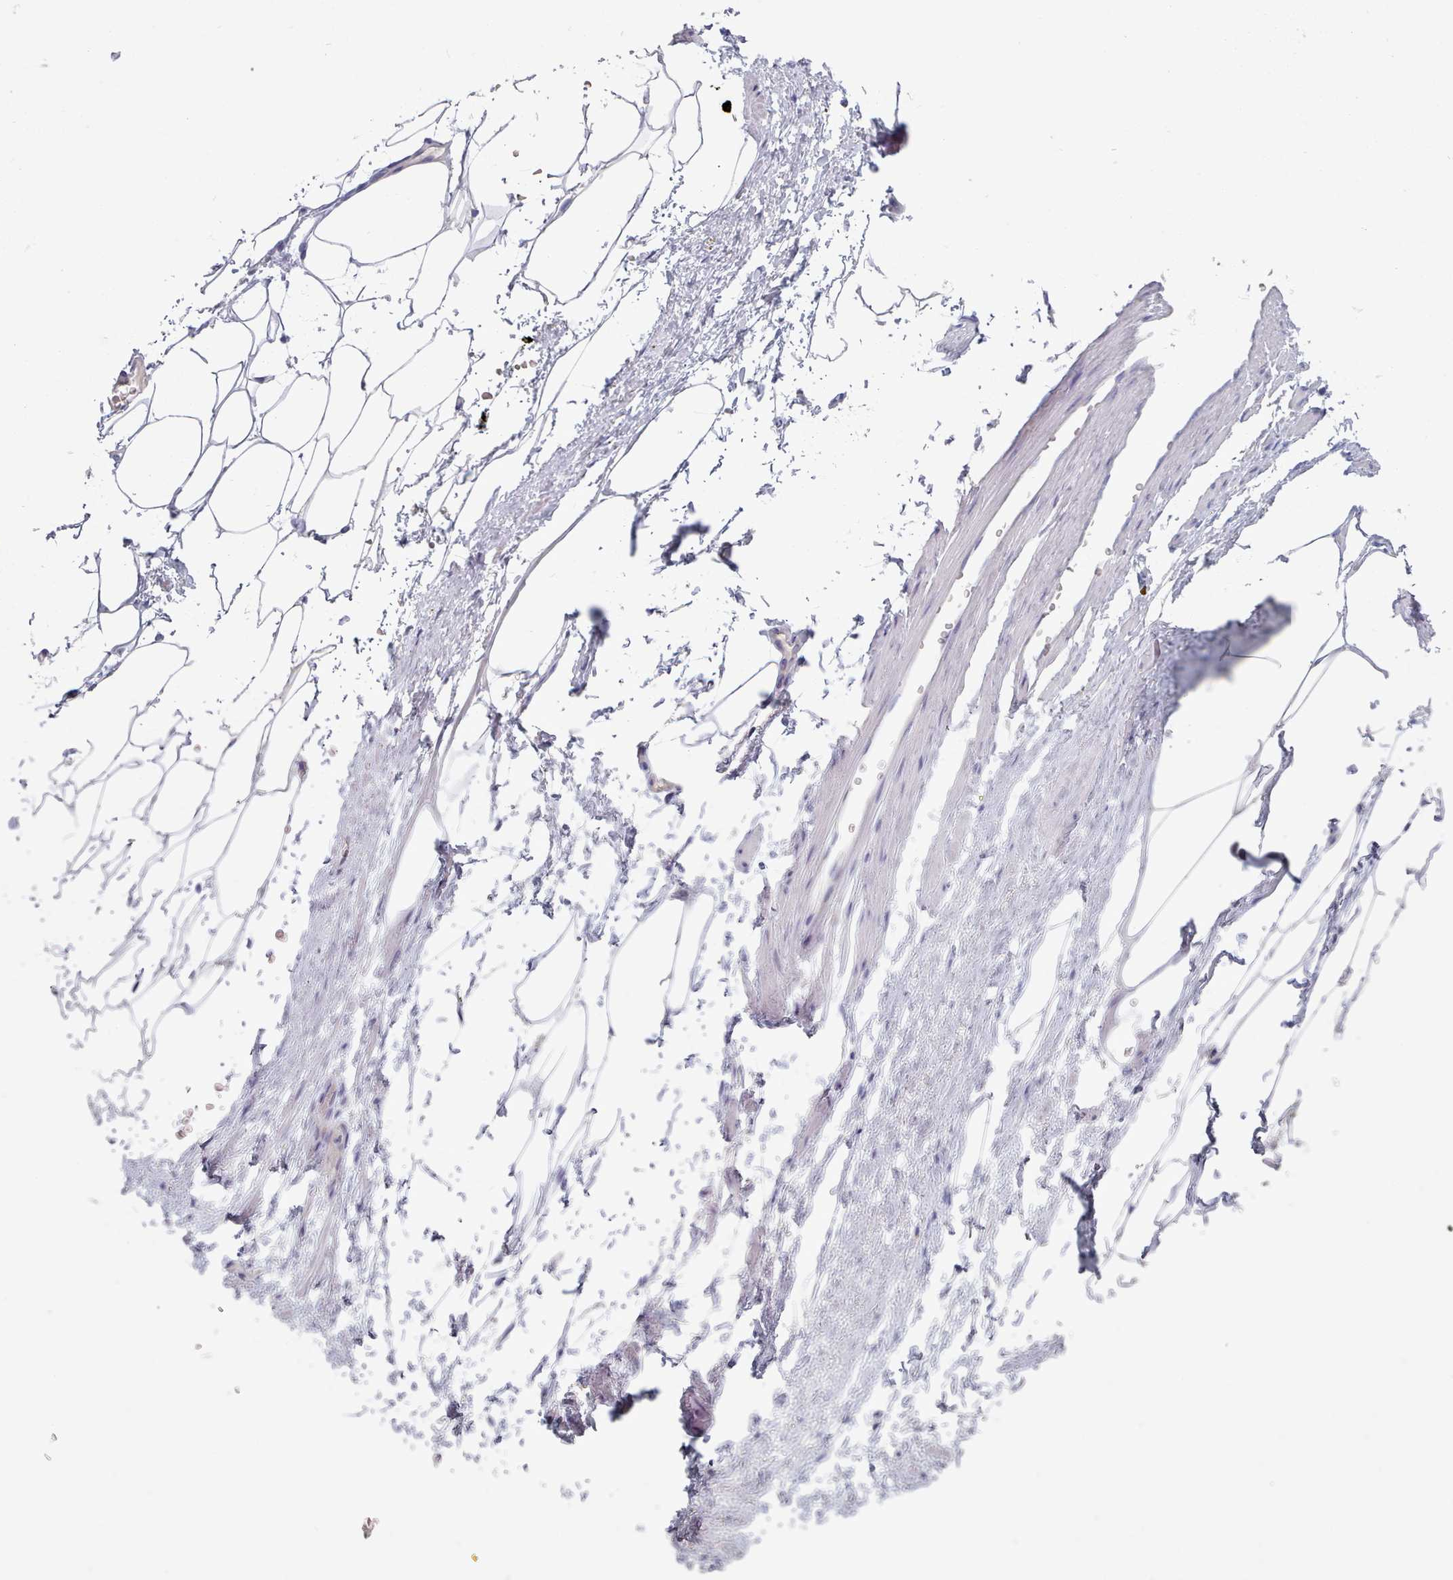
{"staining": {"intensity": "negative", "quantity": "none", "location": "none"}, "tissue": "adipose tissue", "cell_type": "Adipocytes", "image_type": "normal", "snomed": [{"axis": "morphology", "description": "Normal tissue, NOS"}, {"axis": "morphology", "description": "Adenocarcinoma, Low grade"}, {"axis": "topography", "description": "Prostate"}, {"axis": "topography", "description": "Peripheral nerve tissue"}], "caption": "Immunohistochemistry (IHC) photomicrograph of benign human adipose tissue stained for a protein (brown), which reveals no staining in adipocytes.", "gene": "HAO1", "patient": {"sex": "male", "age": 63}}